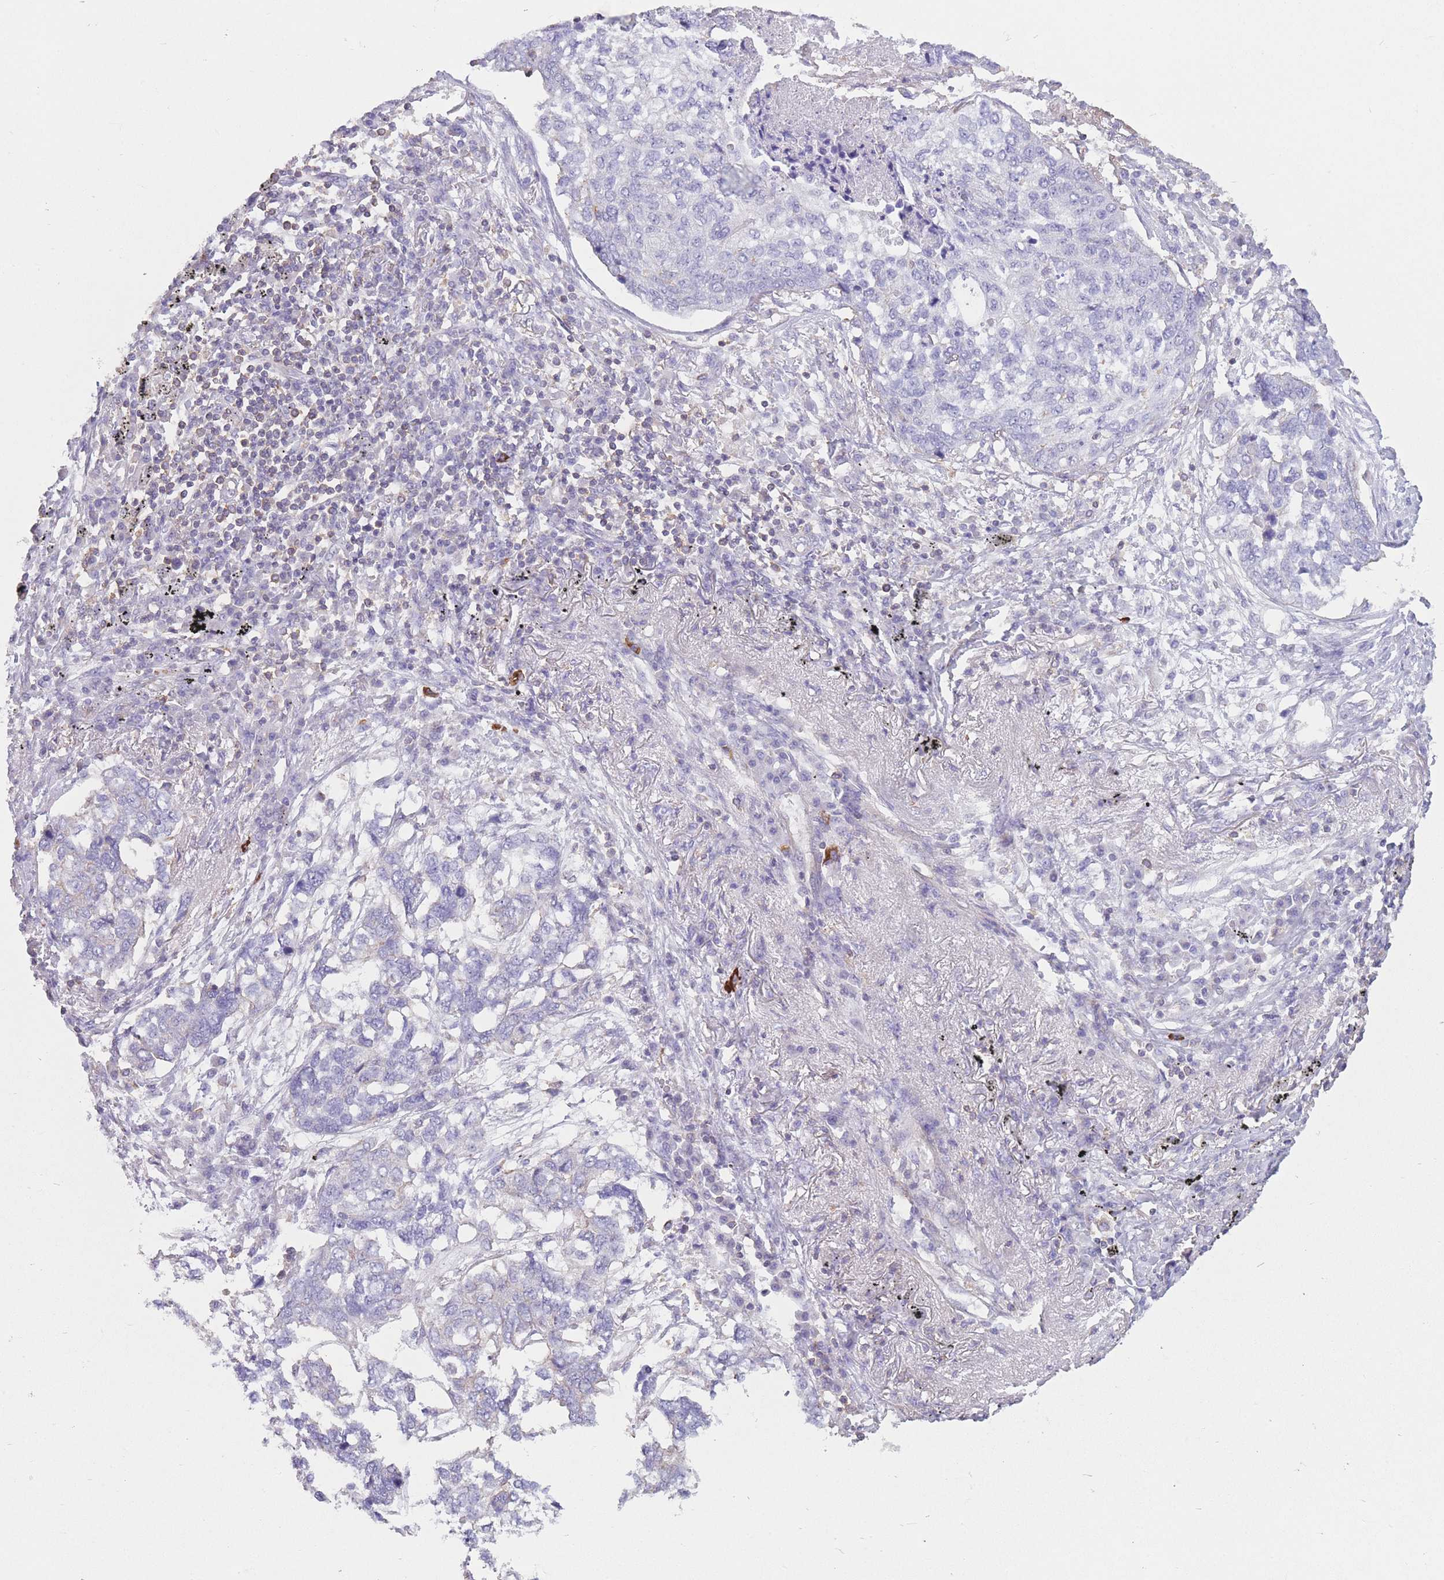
{"staining": {"intensity": "negative", "quantity": "none", "location": "none"}, "tissue": "lung cancer", "cell_type": "Tumor cells", "image_type": "cancer", "snomed": [{"axis": "morphology", "description": "Squamous cell carcinoma, NOS"}, {"axis": "topography", "description": "Lung"}], "caption": "A photomicrograph of human lung cancer (squamous cell carcinoma) is negative for staining in tumor cells.", "gene": "PDHA1", "patient": {"sex": "female", "age": 63}}